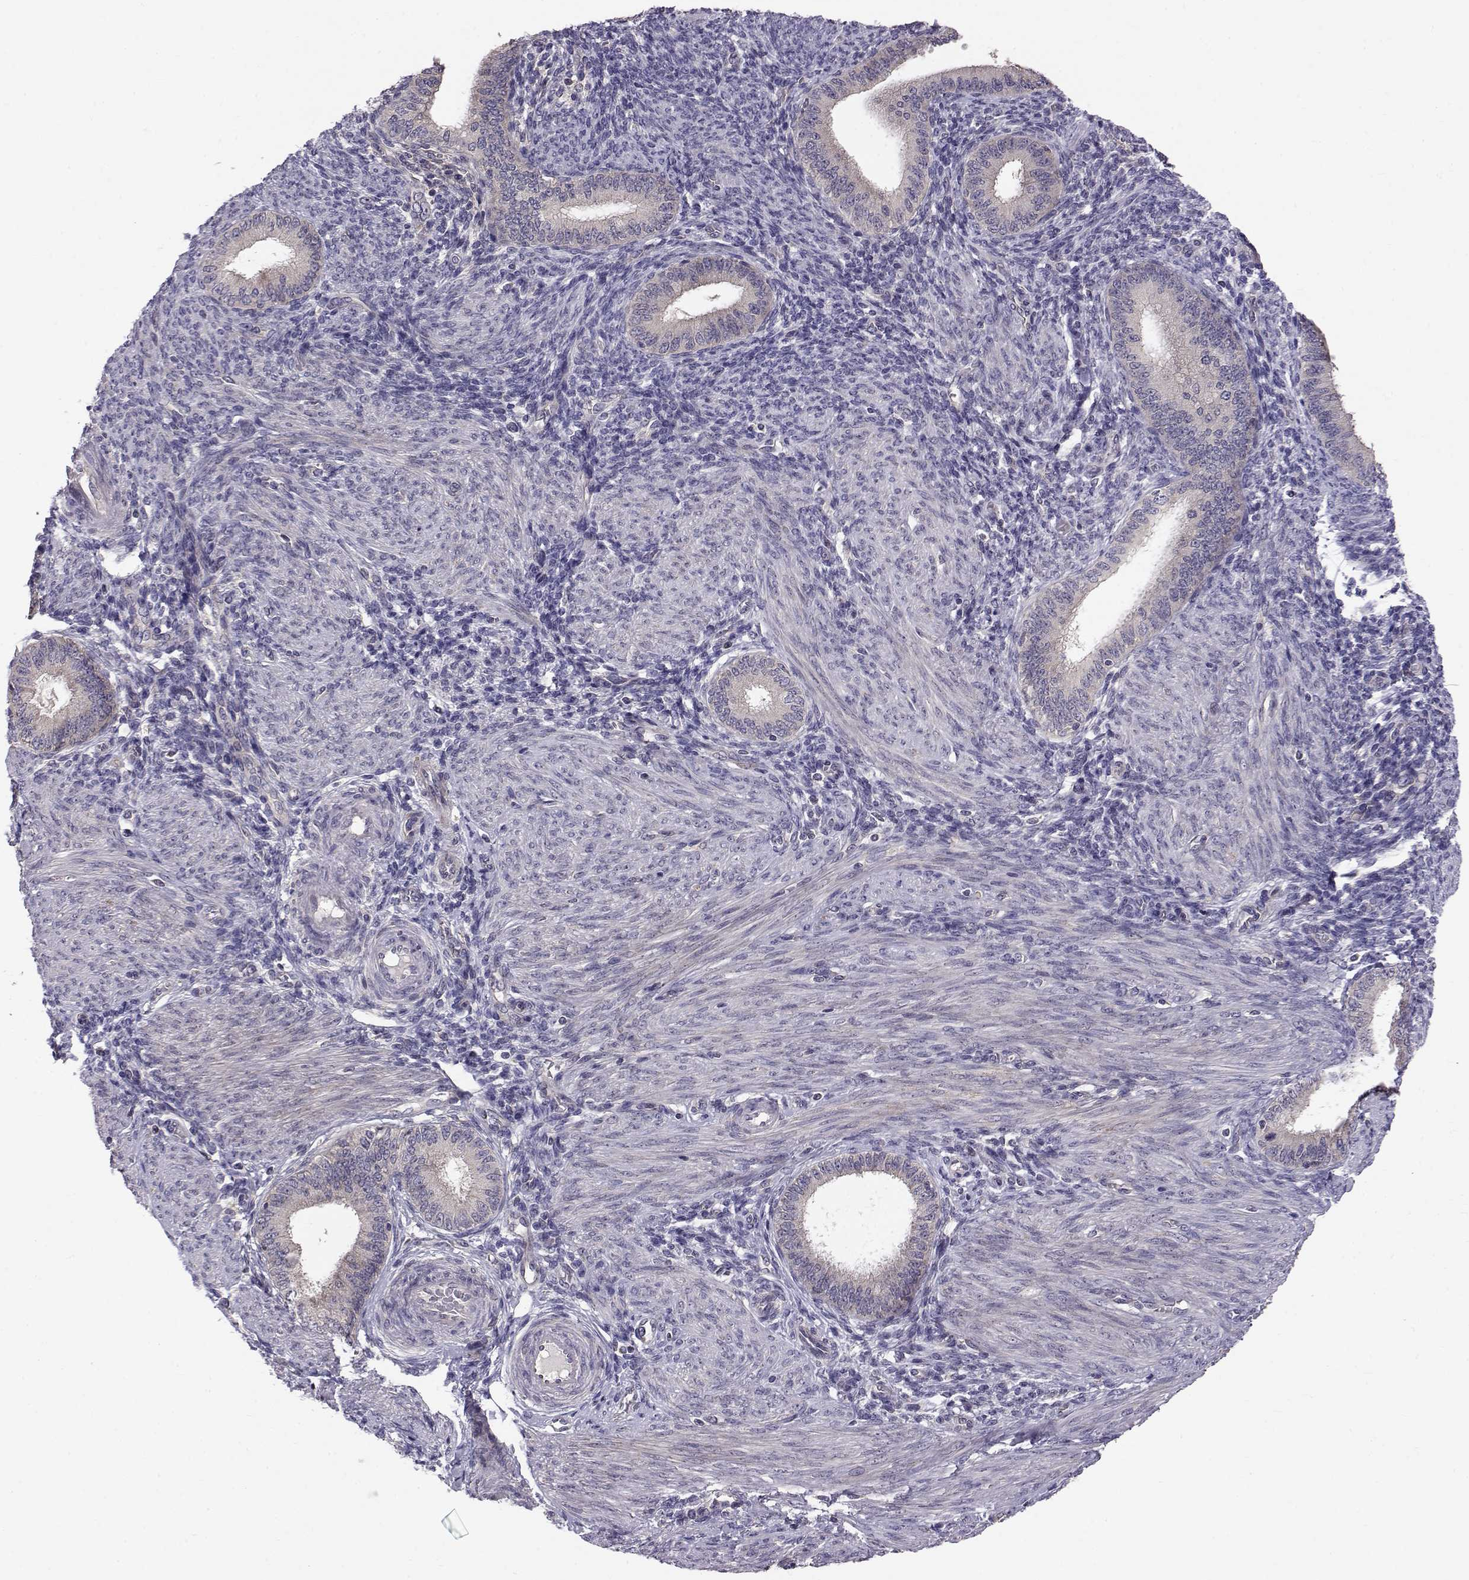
{"staining": {"intensity": "negative", "quantity": "none", "location": "none"}, "tissue": "endometrium", "cell_type": "Cells in endometrial stroma", "image_type": "normal", "snomed": [{"axis": "morphology", "description": "Normal tissue, NOS"}, {"axis": "topography", "description": "Endometrium"}], "caption": "Immunohistochemical staining of unremarkable human endometrium exhibits no significant expression in cells in endometrial stroma. Nuclei are stained in blue.", "gene": "PEX5L", "patient": {"sex": "female", "age": 39}}